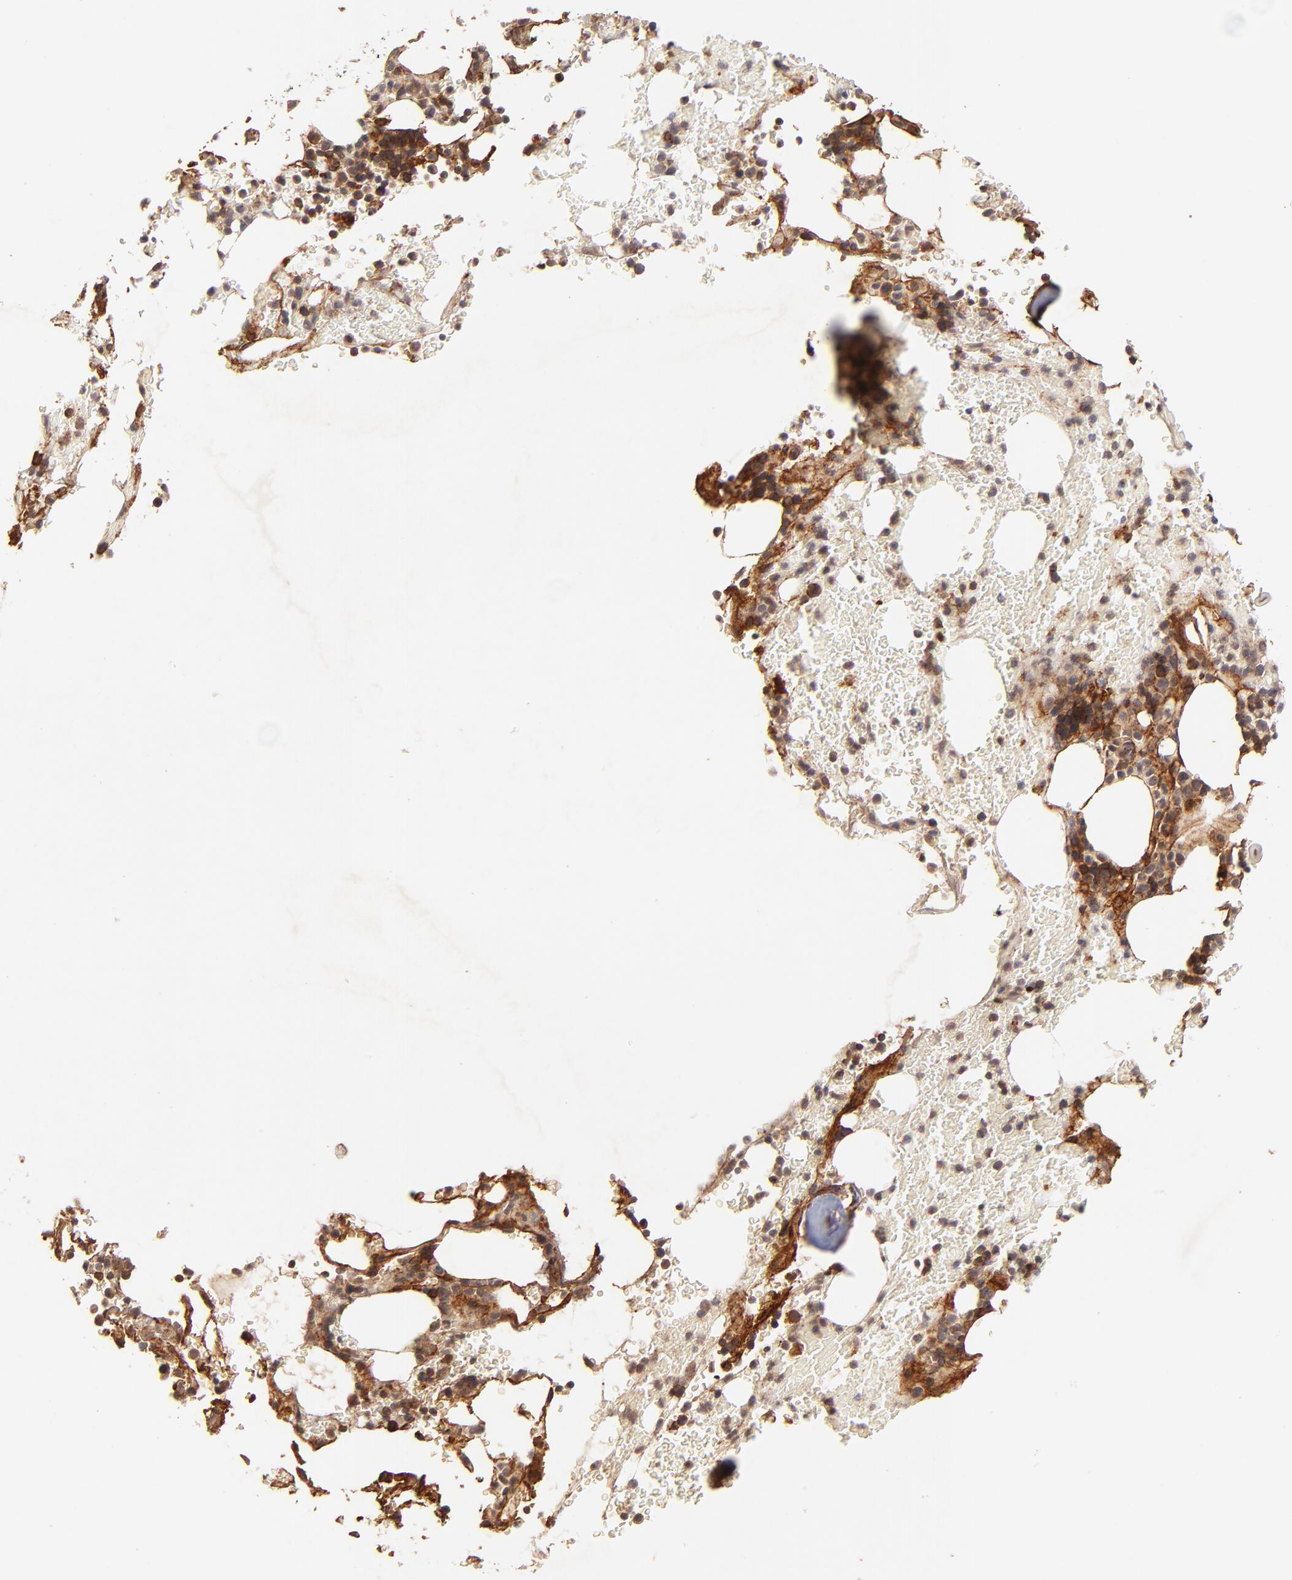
{"staining": {"intensity": "strong", "quantity": "25%-75%", "location": "cytoplasmic/membranous"}, "tissue": "bone marrow", "cell_type": "Hematopoietic cells", "image_type": "normal", "snomed": [{"axis": "morphology", "description": "Normal tissue, NOS"}, {"axis": "topography", "description": "Bone marrow"}], "caption": "DAB (3,3'-diaminobenzidine) immunohistochemical staining of normal bone marrow displays strong cytoplasmic/membranous protein expression in about 25%-75% of hematopoietic cells. (DAB = brown stain, brightfield microscopy at high magnification).", "gene": "ITGB1", "patient": {"sex": "female", "age": 73}}